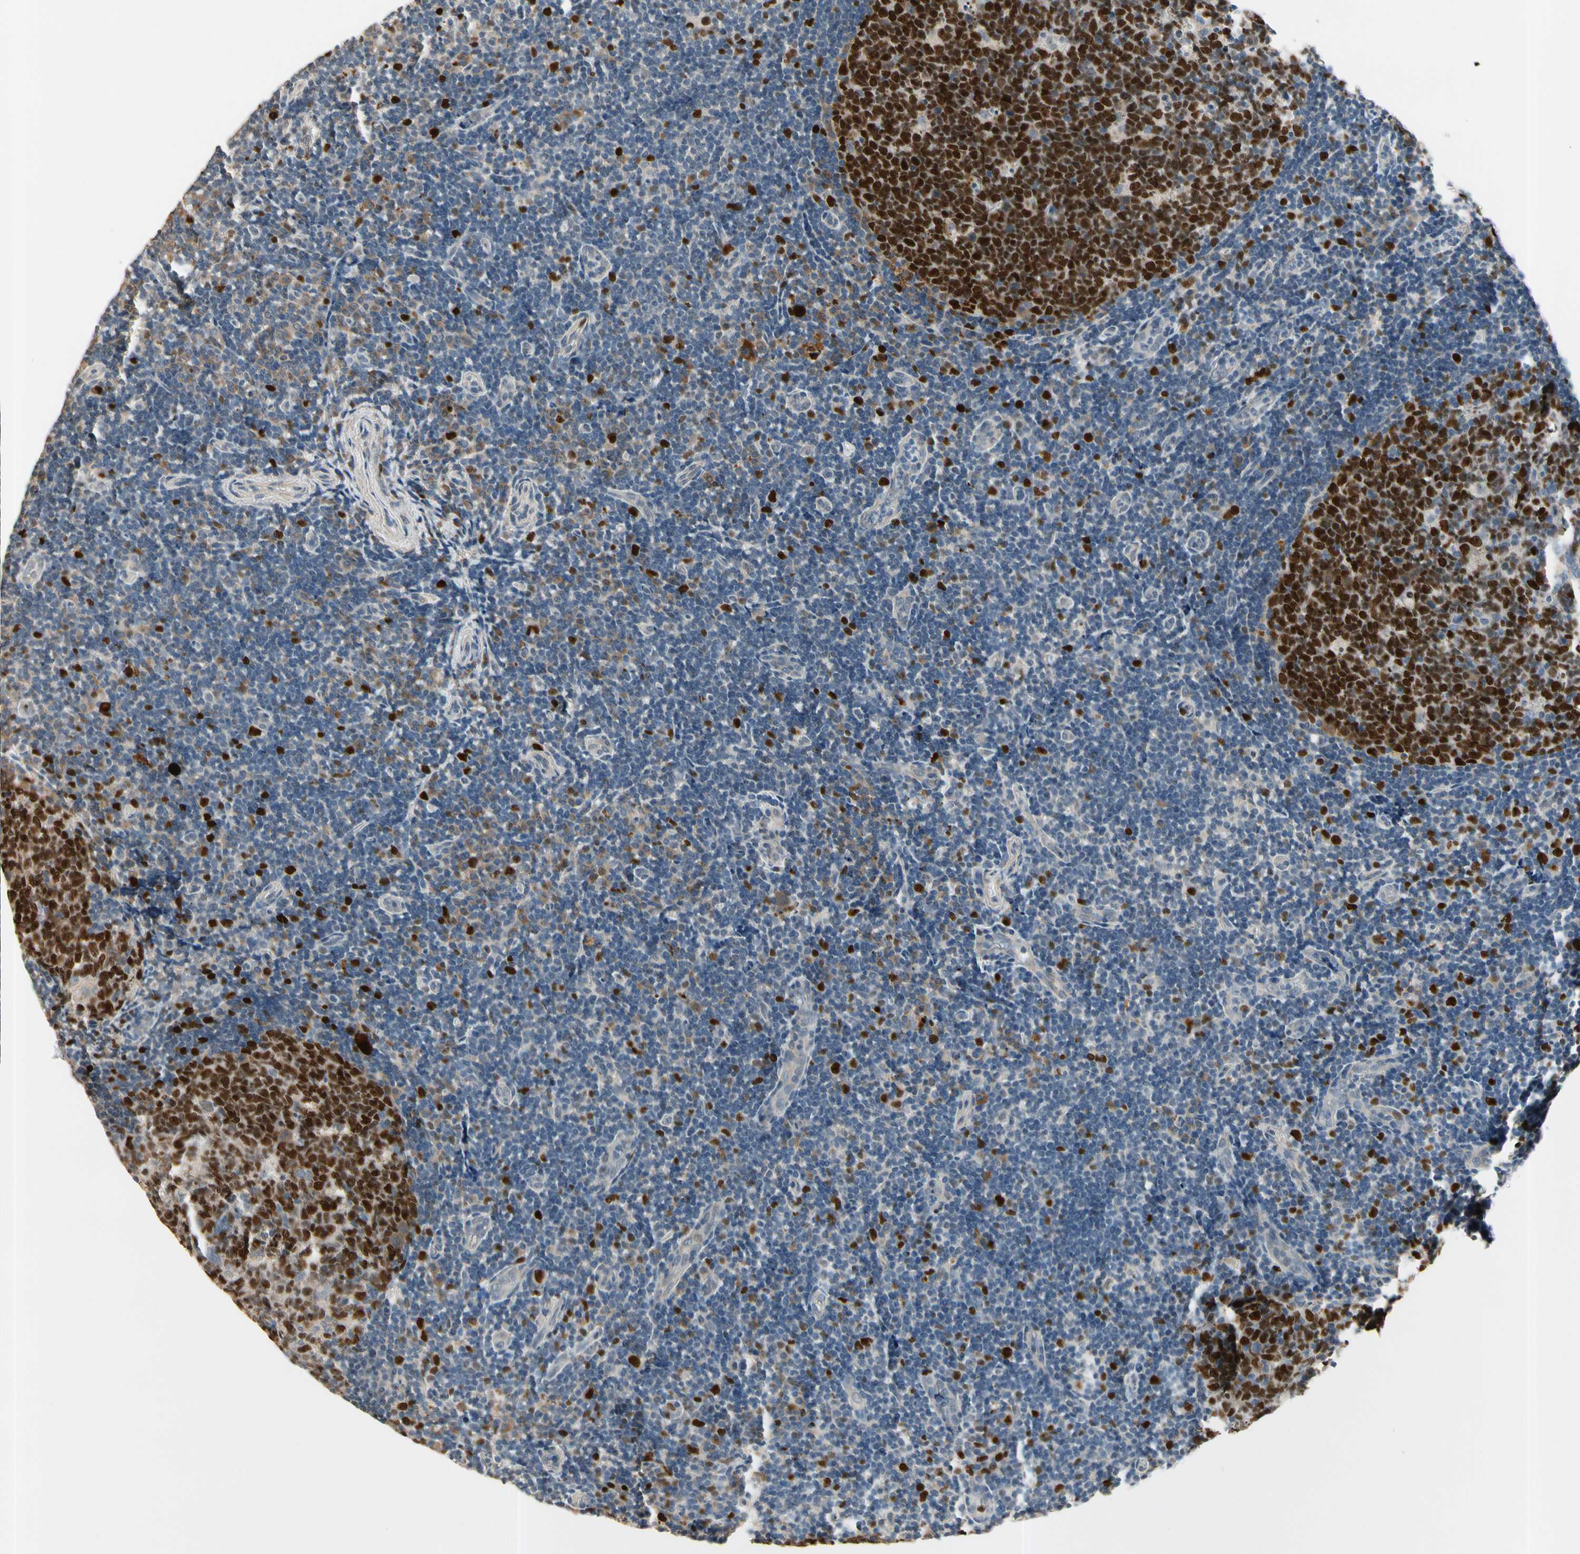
{"staining": {"intensity": "strong", "quantity": ">75%", "location": "nuclear"}, "tissue": "tonsil", "cell_type": "Germinal center cells", "image_type": "normal", "snomed": [{"axis": "morphology", "description": "Normal tissue, NOS"}, {"axis": "topography", "description": "Tonsil"}], "caption": "This histopathology image shows immunohistochemistry (IHC) staining of unremarkable tonsil, with high strong nuclear positivity in approximately >75% of germinal center cells.", "gene": "ZKSCAN3", "patient": {"sex": "female", "age": 40}}